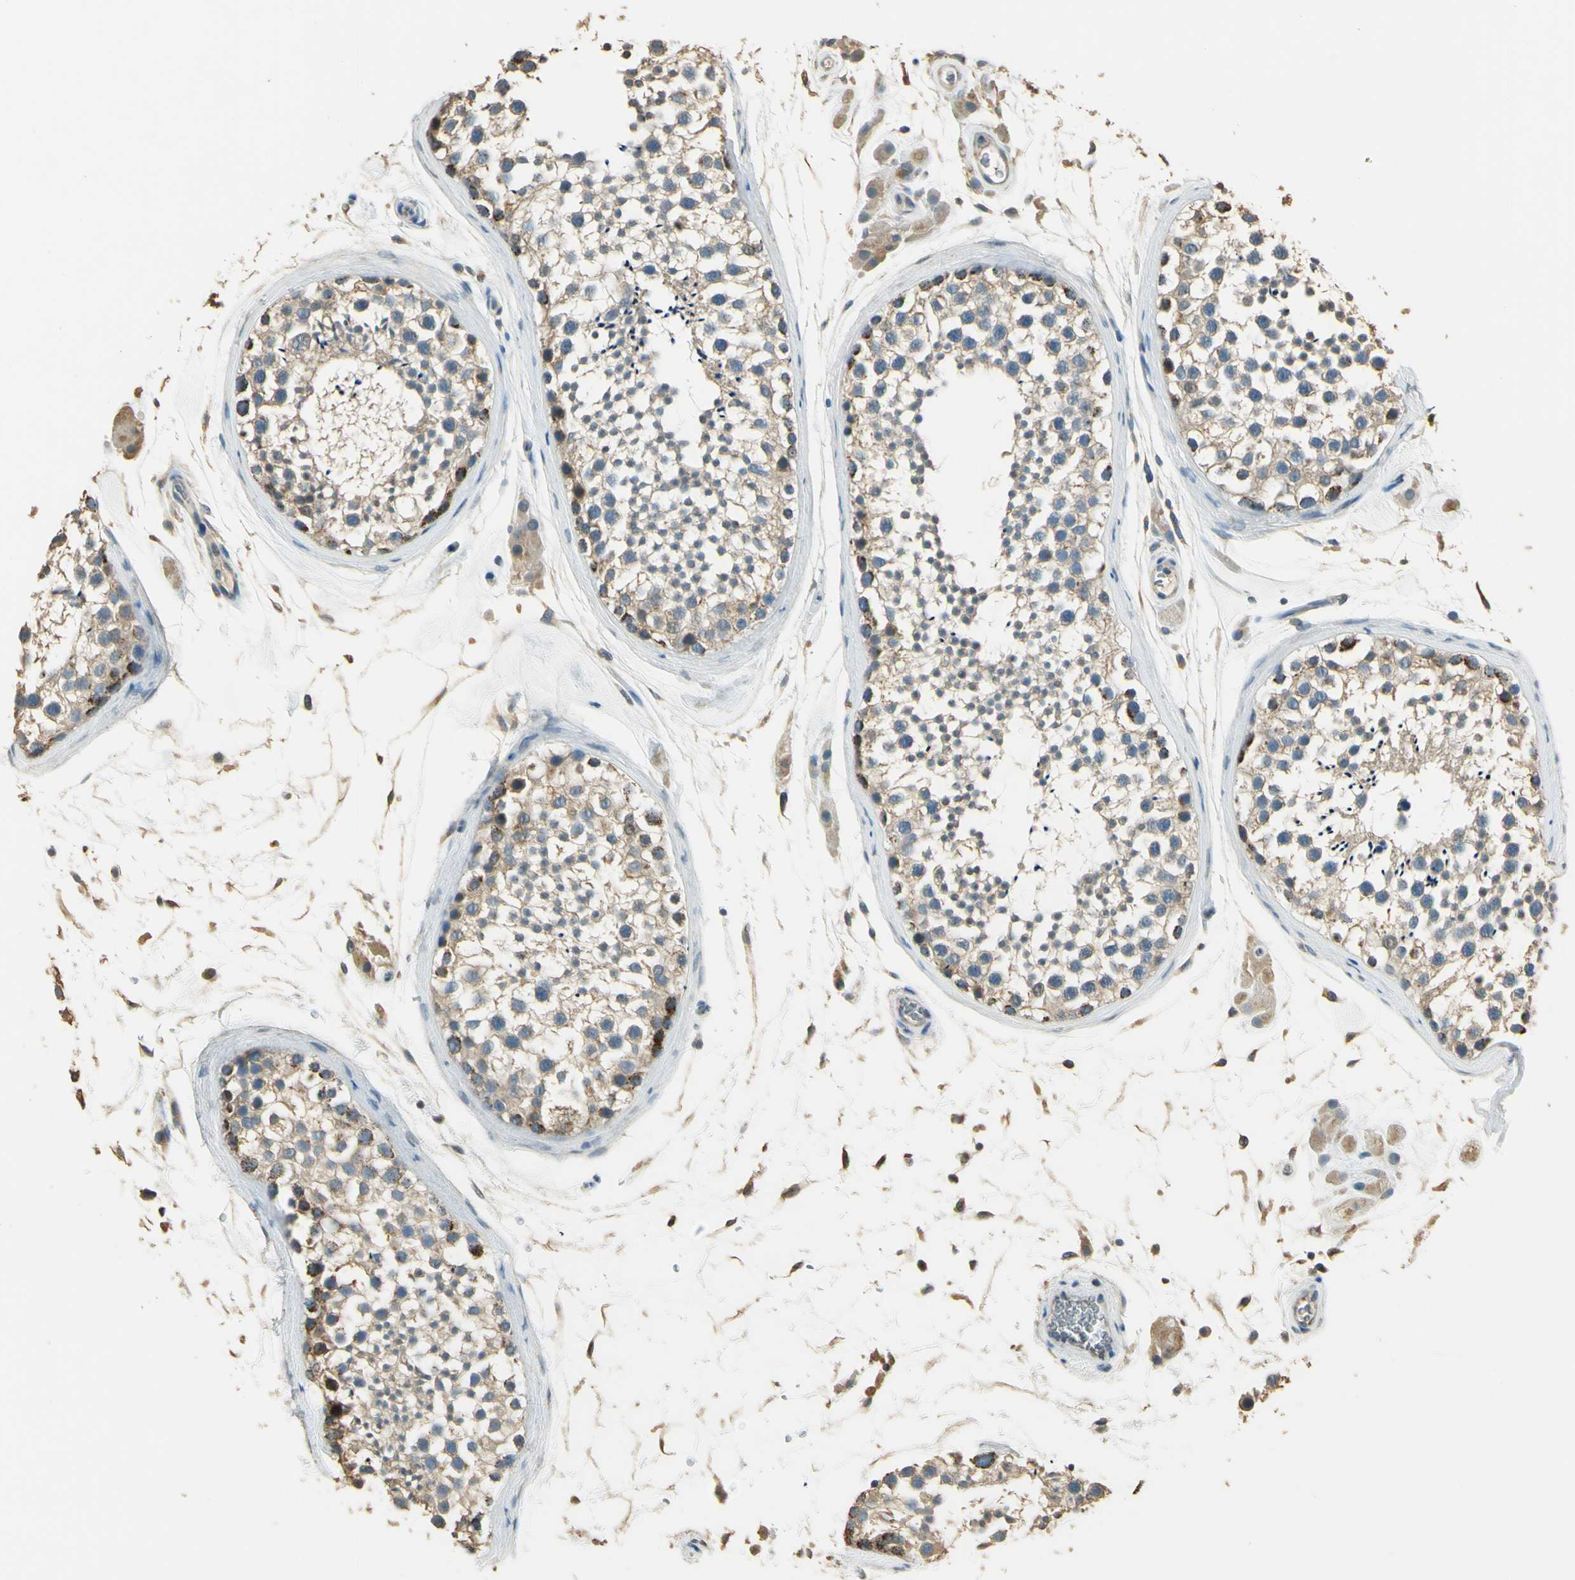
{"staining": {"intensity": "weak", "quantity": "25%-75%", "location": "cytoplasmic/membranous"}, "tissue": "testis", "cell_type": "Cells in seminiferous ducts", "image_type": "normal", "snomed": [{"axis": "morphology", "description": "Normal tissue, NOS"}, {"axis": "topography", "description": "Testis"}], "caption": "This micrograph exhibits benign testis stained with immunohistochemistry to label a protein in brown. The cytoplasmic/membranous of cells in seminiferous ducts show weak positivity for the protein. Nuclei are counter-stained blue.", "gene": "UXS1", "patient": {"sex": "male", "age": 46}}